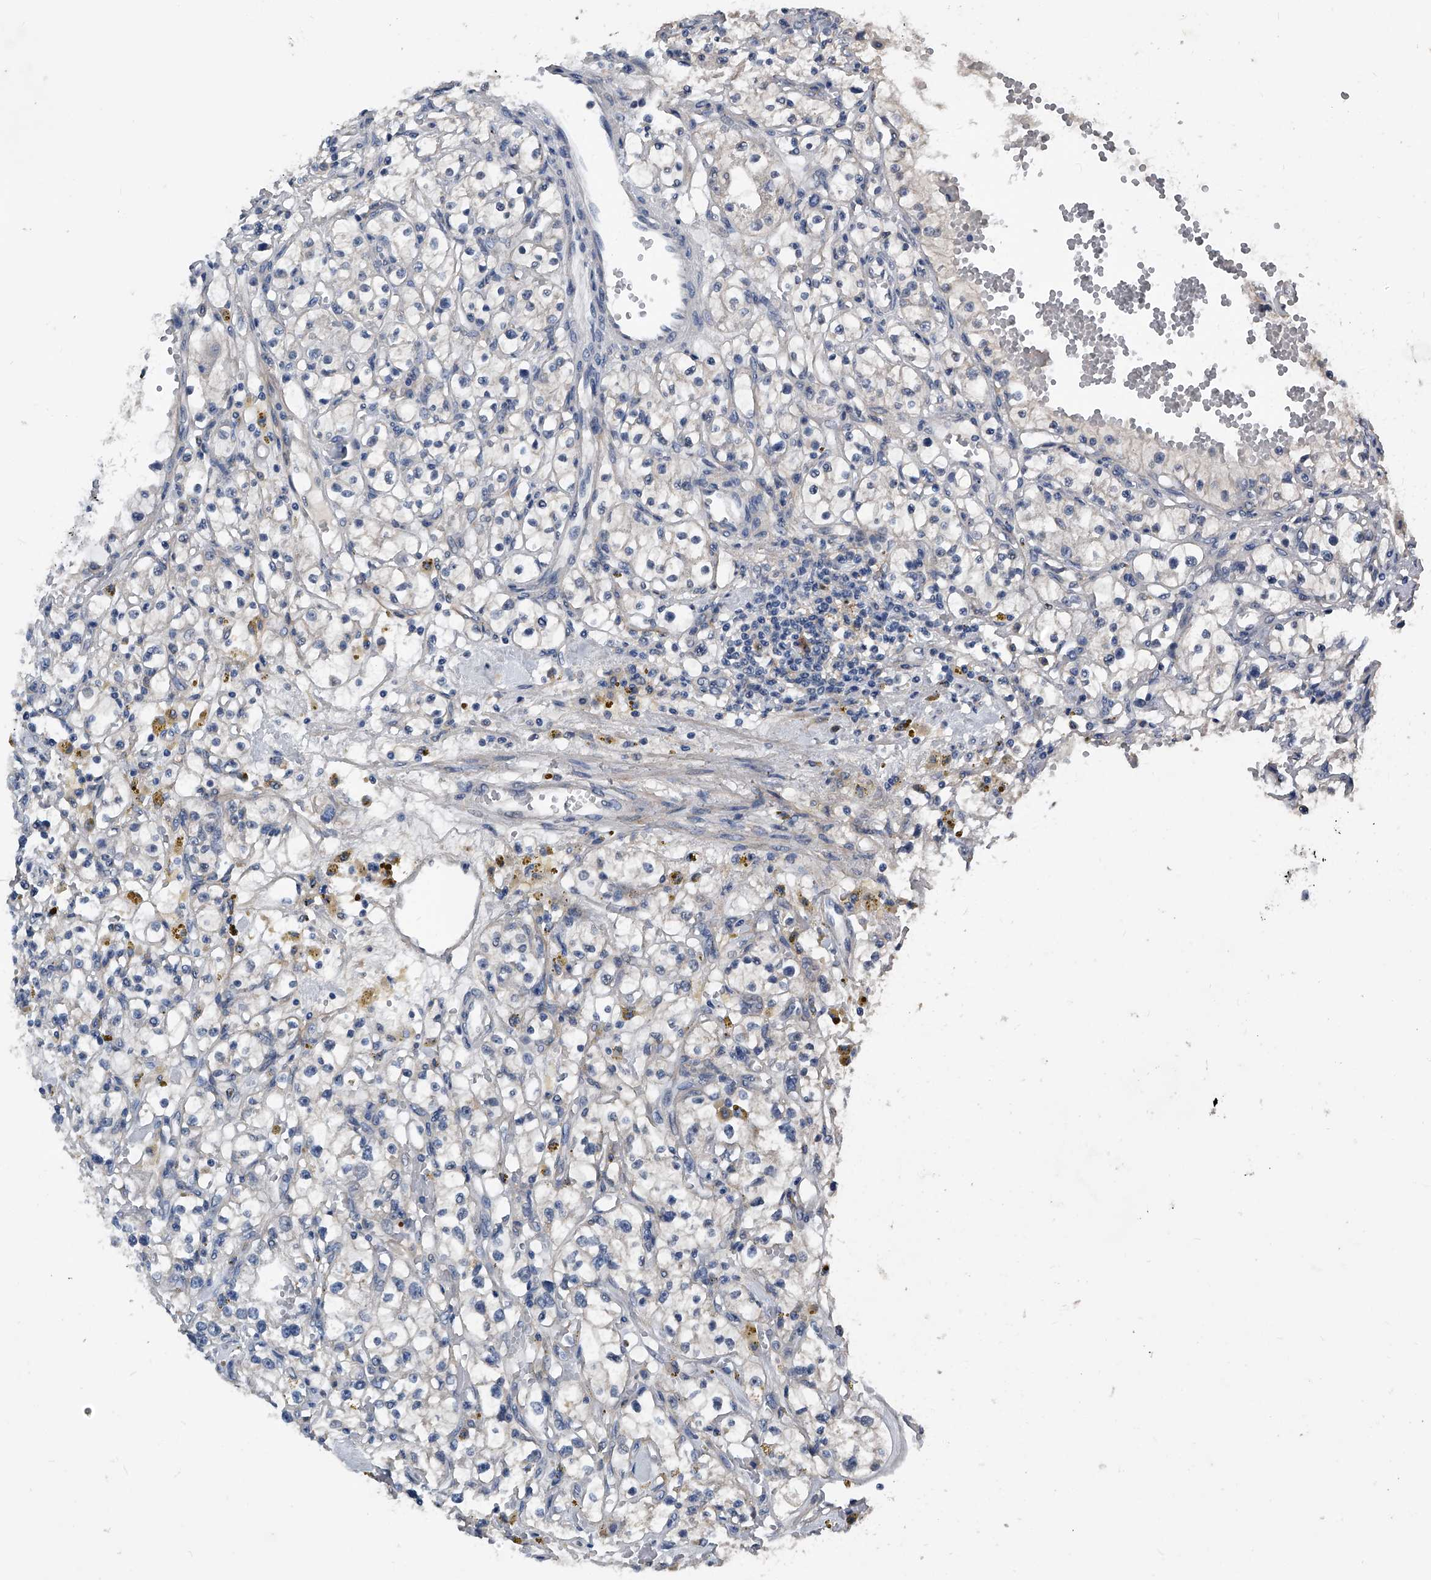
{"staining": {"intensity": "negative", "quantity": "none", "location": "none"}, "tissue": "renal cancer", "cell_type": "Tumor cells", "image_type": "cancer", "snomed": [{"axis": "morphology", "description": "Adenocarcinoma, NOS"}, {"axis": "topography", "description": "Kidney"}], "caption": "Renal cancer (adenocarcinoma) was stained to show a protein in brown. There is no significant positivity in tumor cells.", "gene": "PHACTR1", "patient": {"sex": "male", "age": 56}}